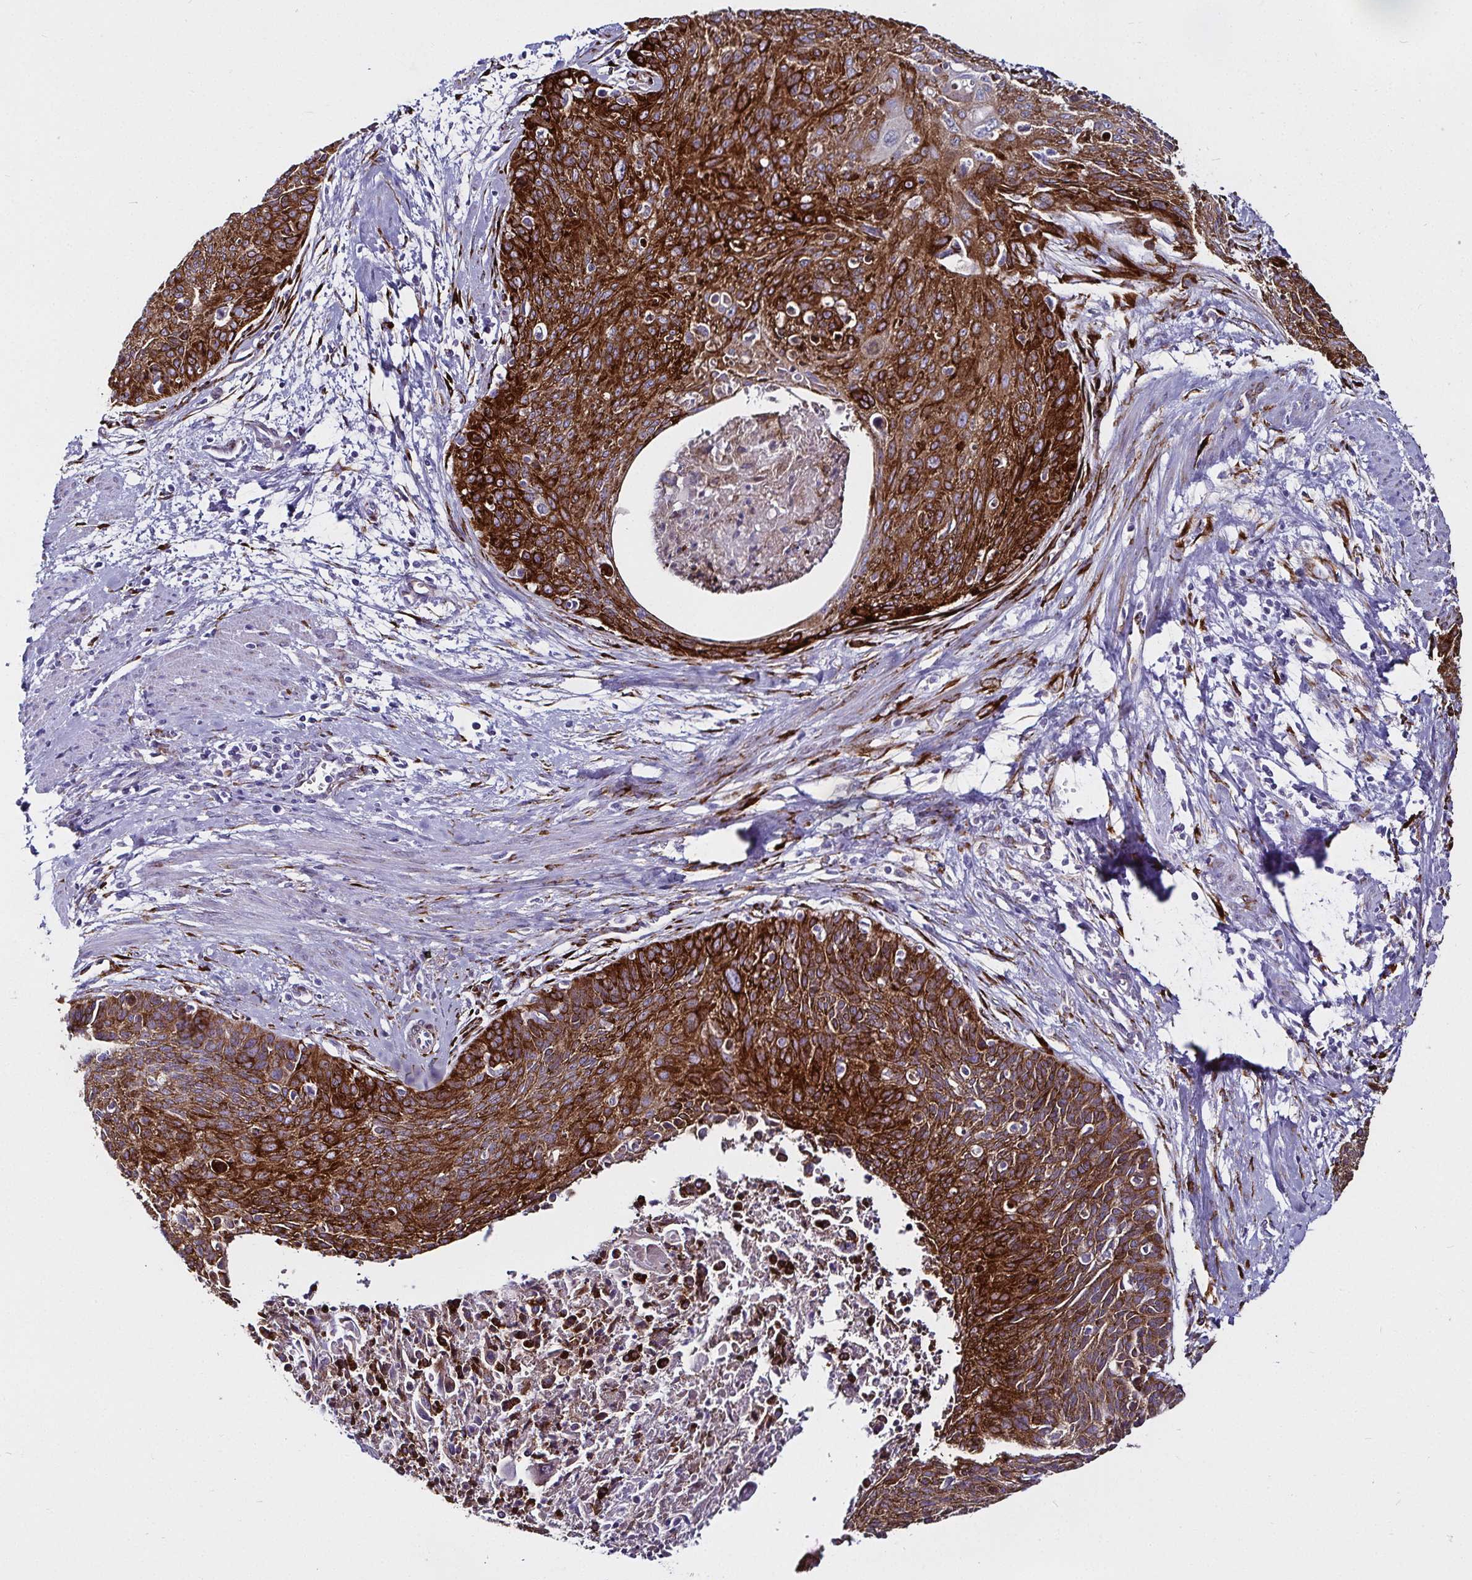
{"staining": {"intensity": "strong", "quantity": ">75%", "location": "cytoplasmic/membranous"}, "tissue": "cervical cancer", "cell_type": "Tumor cells", "image_type": "cancer", "snomed": [{"axis": "morphology", "description": "Squamous cell carcinoma, NOS"}, {"axis": "topography", "description": "Cervix"}], "caption": "An image showing strong cytoplasmic/membranous expression in approximately >75% of tumor cells in cervical cancer, as visualized by brown immunohistochemical staining.", "gene": "P4HA2", "patient": {"sex": "female", "age": 55}}